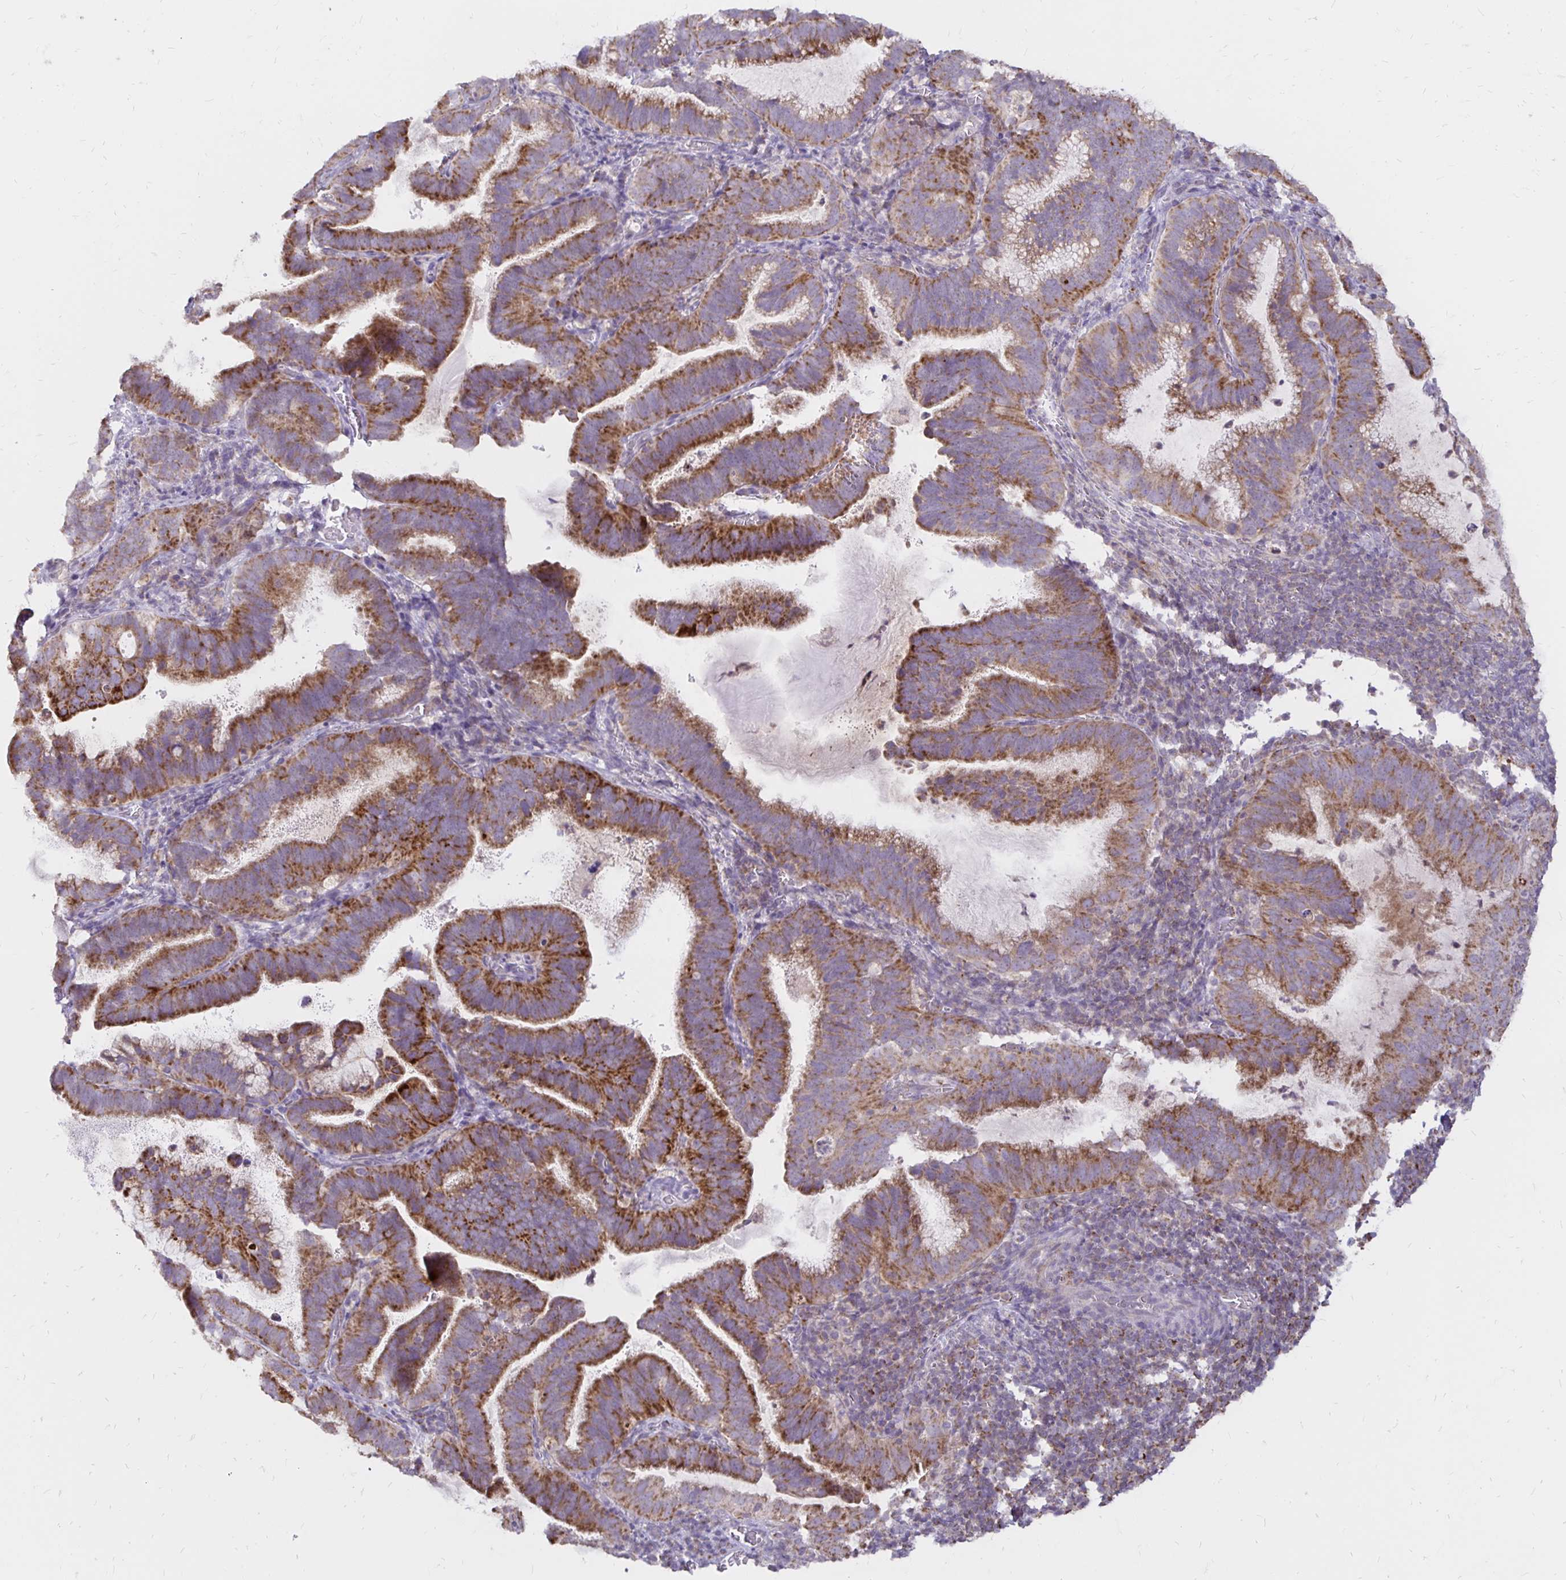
{"staining": {"intensity": "moderate", "quantity": ">75%", "location": "cytoplasmic/membranous"}, "tissue": "cervical cancer", "cell_type": "Tumor cells", "image_type": "cancer", "snomed": [{"axis": "morphology", "description": "Adenocarcinoma, NOS"}, {"axis": "topography", "description": "Cervix"}], "caption": "Immunohistochemistry (IHC) staining of cervical cancer (adenocarcinoma), which shows medium levels of moderate cytoplasmic/membranous staining in approximately >75% of tumor cells indicating moderate cytoplasmic/membranous protein positivity. The staining was performed using DAB (3,3'-diaminobenzidine) (brown) for protein detection and nuclei were counterstained in hematoxylin (blue).", "gene": "IER3", "patient": {"sex": "female", "age": 61}}